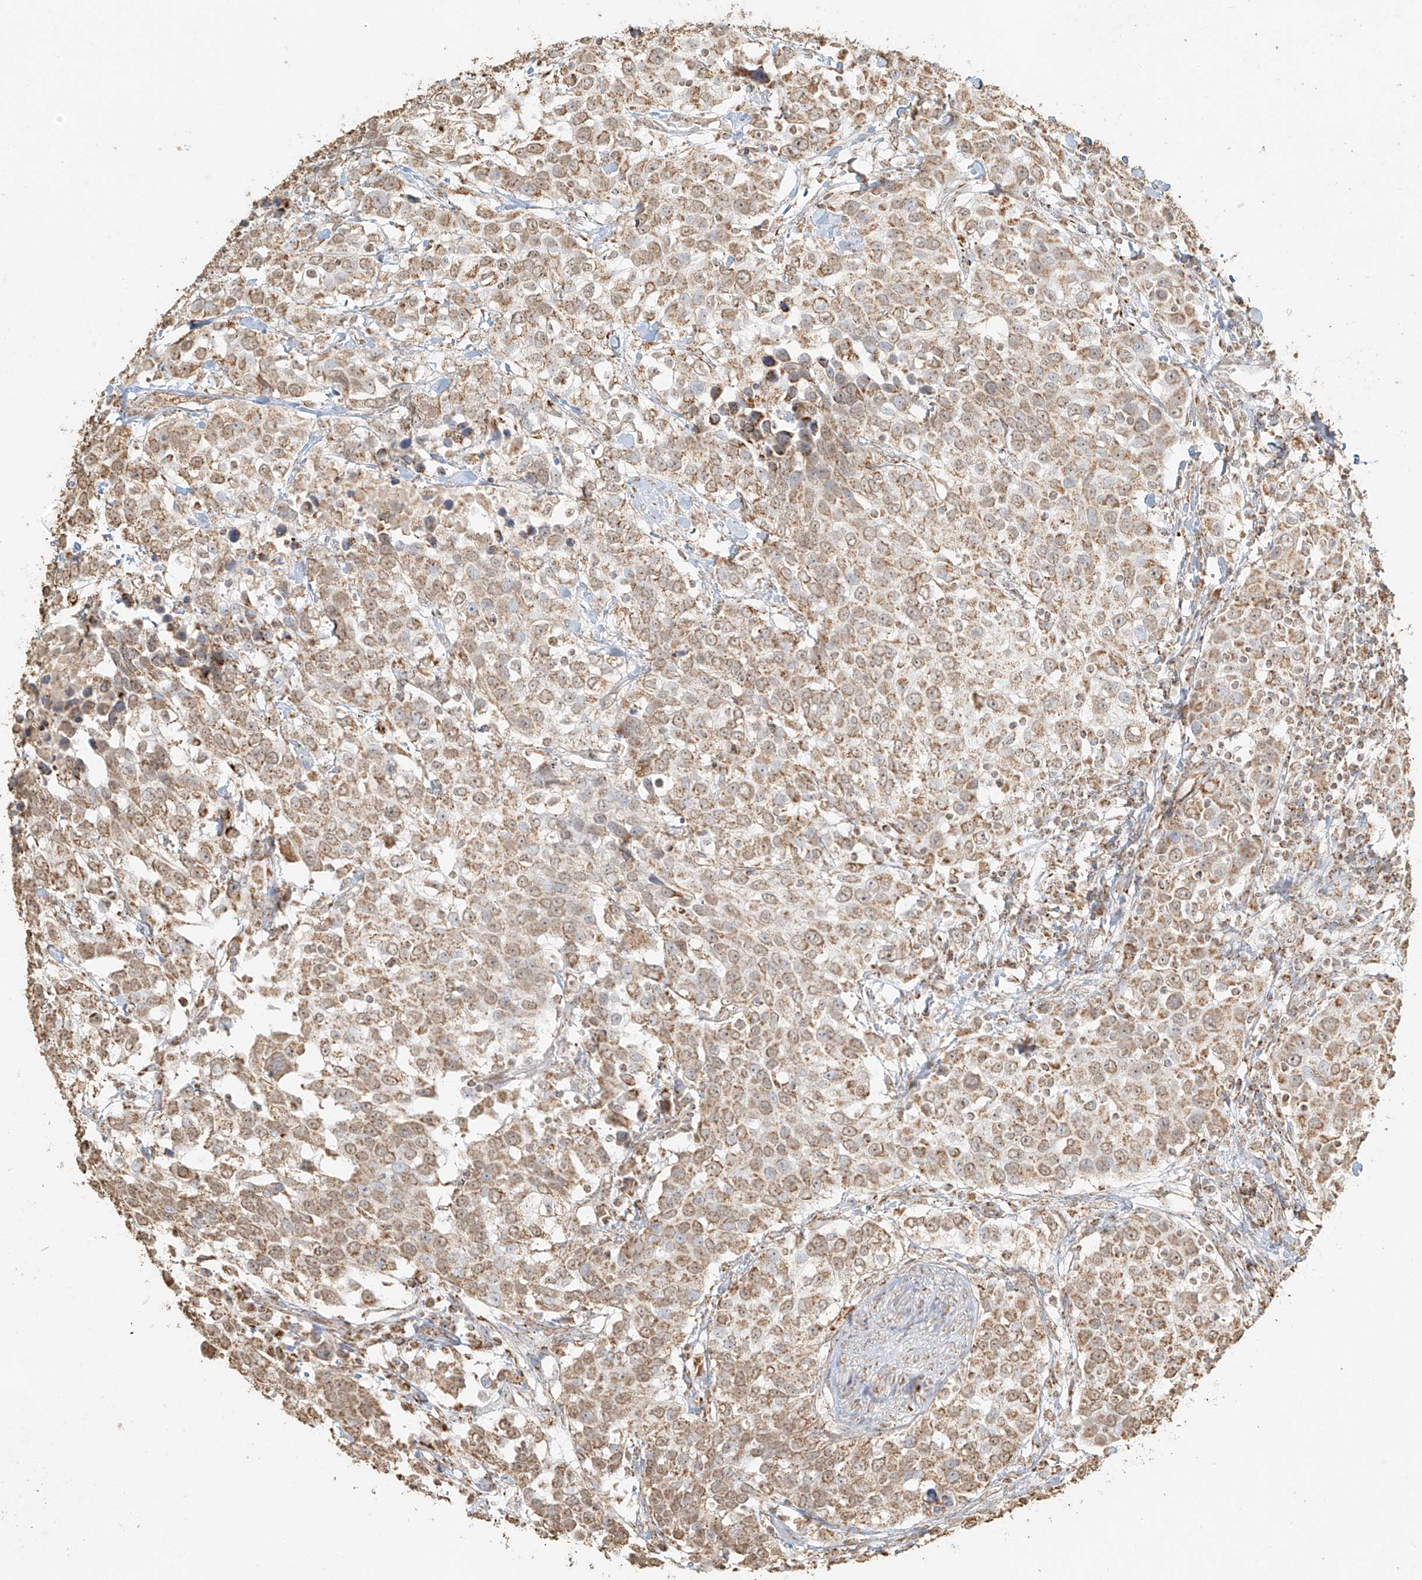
{"staining": {"intensity": "weak", "quantity": ">75%", "location": "cytoplasmic/membranous"}, "tissue": "urothelial cancer", "cell_type": "Tumor cells", "image_type": "cancer", "snomed": [{"axis": "morphology", "description": "Urothelial carcinoma, High grade"}, {"axis": "topography", "description": "Urinary bladder"}], "caption": "Immunohistochemical staining of urothelial carcinoma (high-grade) demonstrates low levels of weak cytoplasmic/membranous protein staining in approximately >75% of tumor cells.", "gene": "MIPEP", "patient": {"sex": "female", "age": 80}}